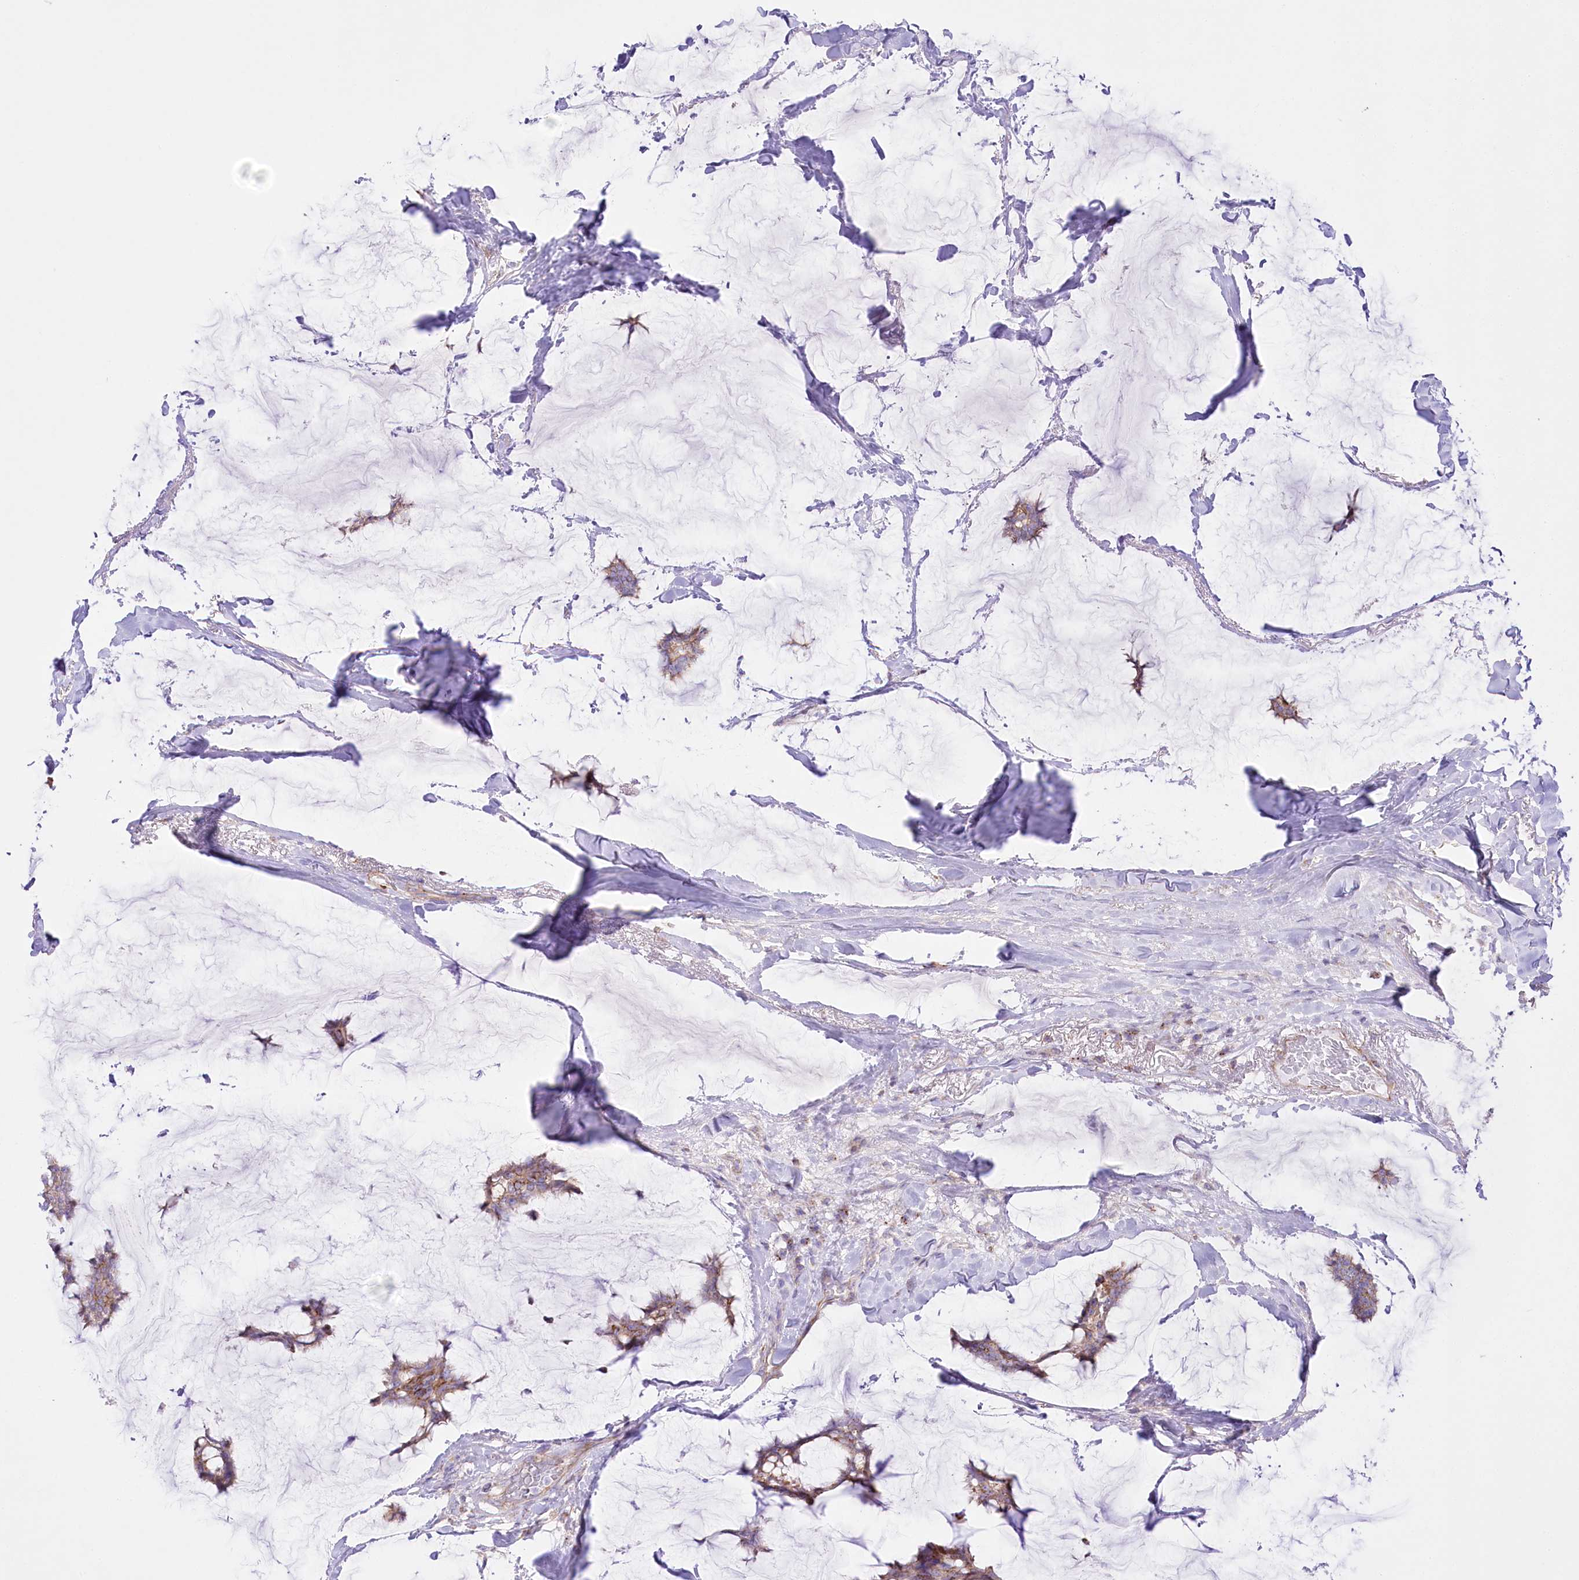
{"staining": {"intensity": "moderate", "quantity": ">75%", "location": "cytoplasmic/membranous"}, "tissue": "breast cancer", "cell_type": "Tumor cells", "image_type": "cancer", "snomed": [{"axis": "morphology", "description": "Duct carcinoma"}, {"axis": "topography", "description": "Breast"}], "caption": "Human breast cancer (intraductal carcinoma) stained with a brown dye shows moderate cytoplasmic/membranous positive expression in approximately >75% of tumor cells.", "gene": "FAM216A", "patient": {"sex": "female", "age": 93}}